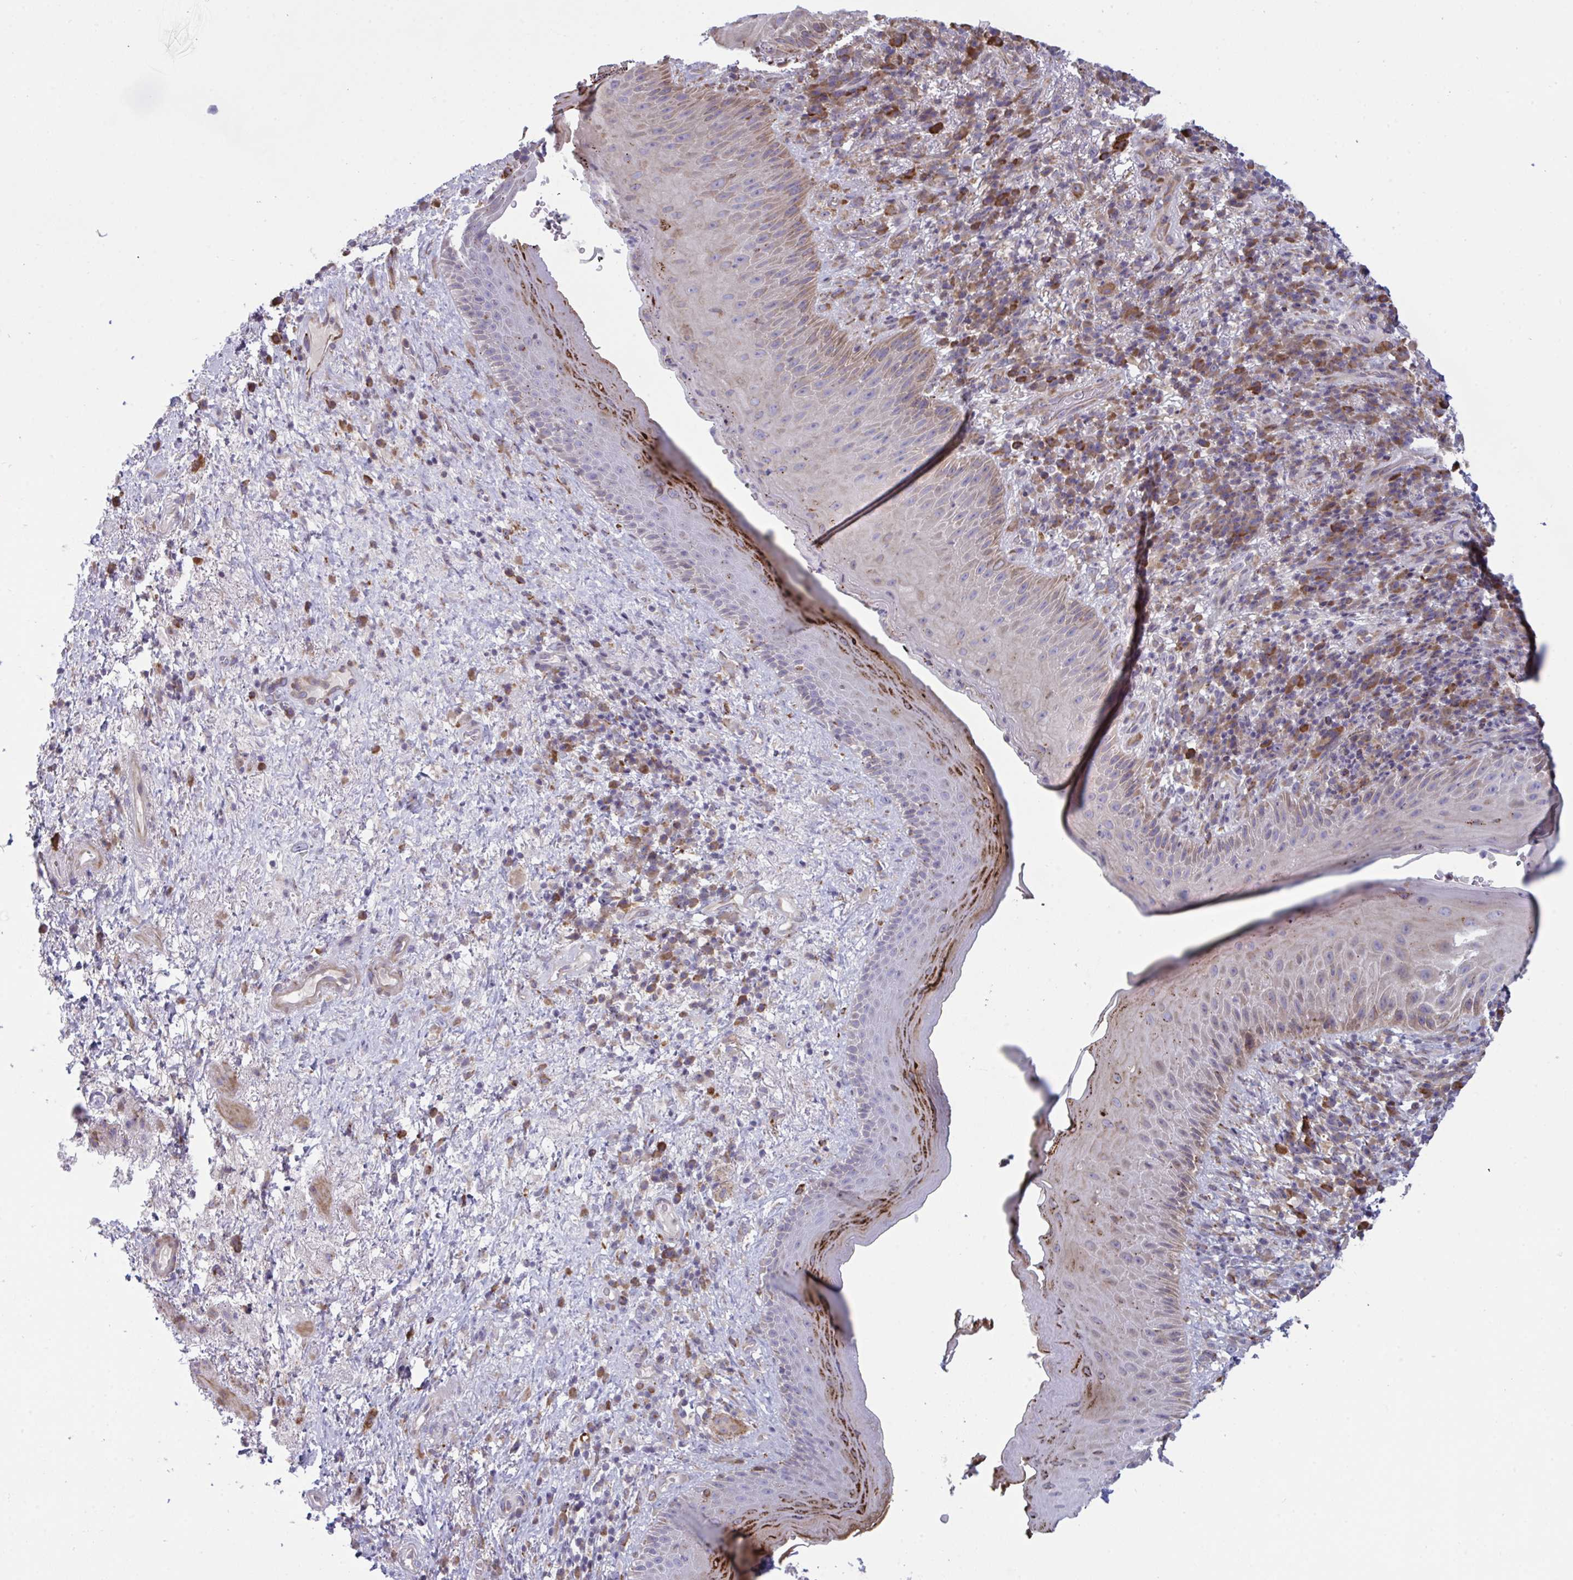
{"staining": {"intensity": "strong", "quantity": "<25%", "location": "cytoplasmic/membranous"}, "tissue": "skin", "cell_type": "Epidermal cells", "image_type": "normal", "snomed": [{"axis": "morphology", "description": "Normal tissue, NOS"}, {"axis": "topography", "description": "Anal"}], "caption": "High-magnification brightfield microscopy of normal skin stained with DAB (3,3'-diaminobenzidine) (brown) and counterstained with hematoxylin (blue). epidermal cells exhibit strong cytoplasmic/membranous staining is seen in approximately<25% of cells. The staining is performed using DAB (3,3'-diaminobenzidine) brown chromogen to label protein expression. The nuclei are counter-stained blue using hematoxylin.", "gene": "MYMK", "patient": {"sex": "male", "age": 78}}